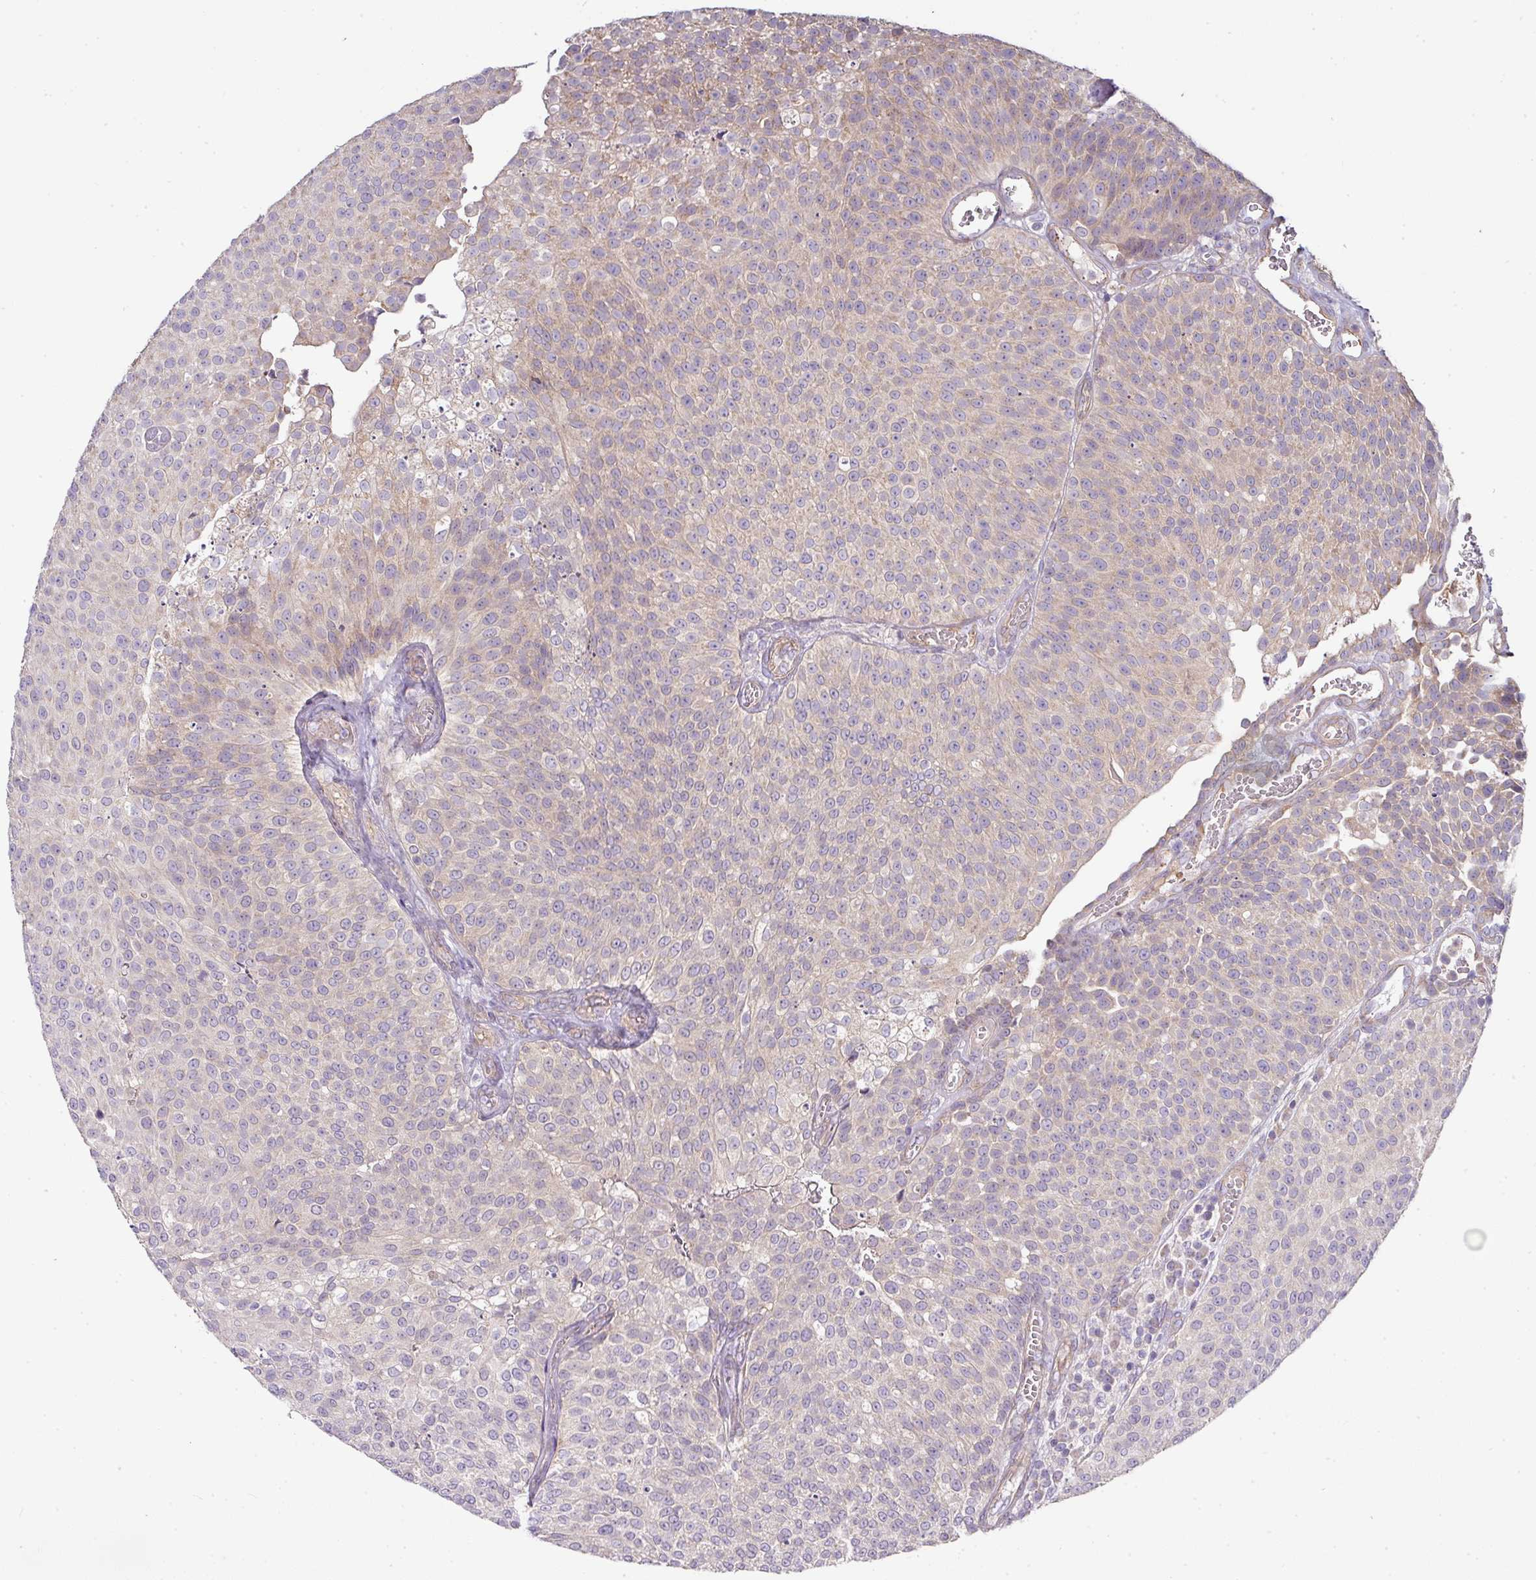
{"staining": {"intensity": "weak", "quantity": "25%-75%", "location": "cytoplasmic/membranous"}, "tissue": "urothelial cancer", "cell_type": "Tumor cells", "image_type": "cancer", "snomed": [{"axis": "morphology", "description": "Urothelial carcinoma, Low grade"}, {"axis": "topography", "description": "Urinary bladder"}], "caption": "Urothelial cancer stained for a protein reveals weak cytoplasmic/membranous positivity in tumor cells. (DAB (3,3'-diaminobenzidine) = brown stain, brightfield microscopy at high magnification).", "gene": "STK35", "patient": {"sex": "female", "age": 79}}